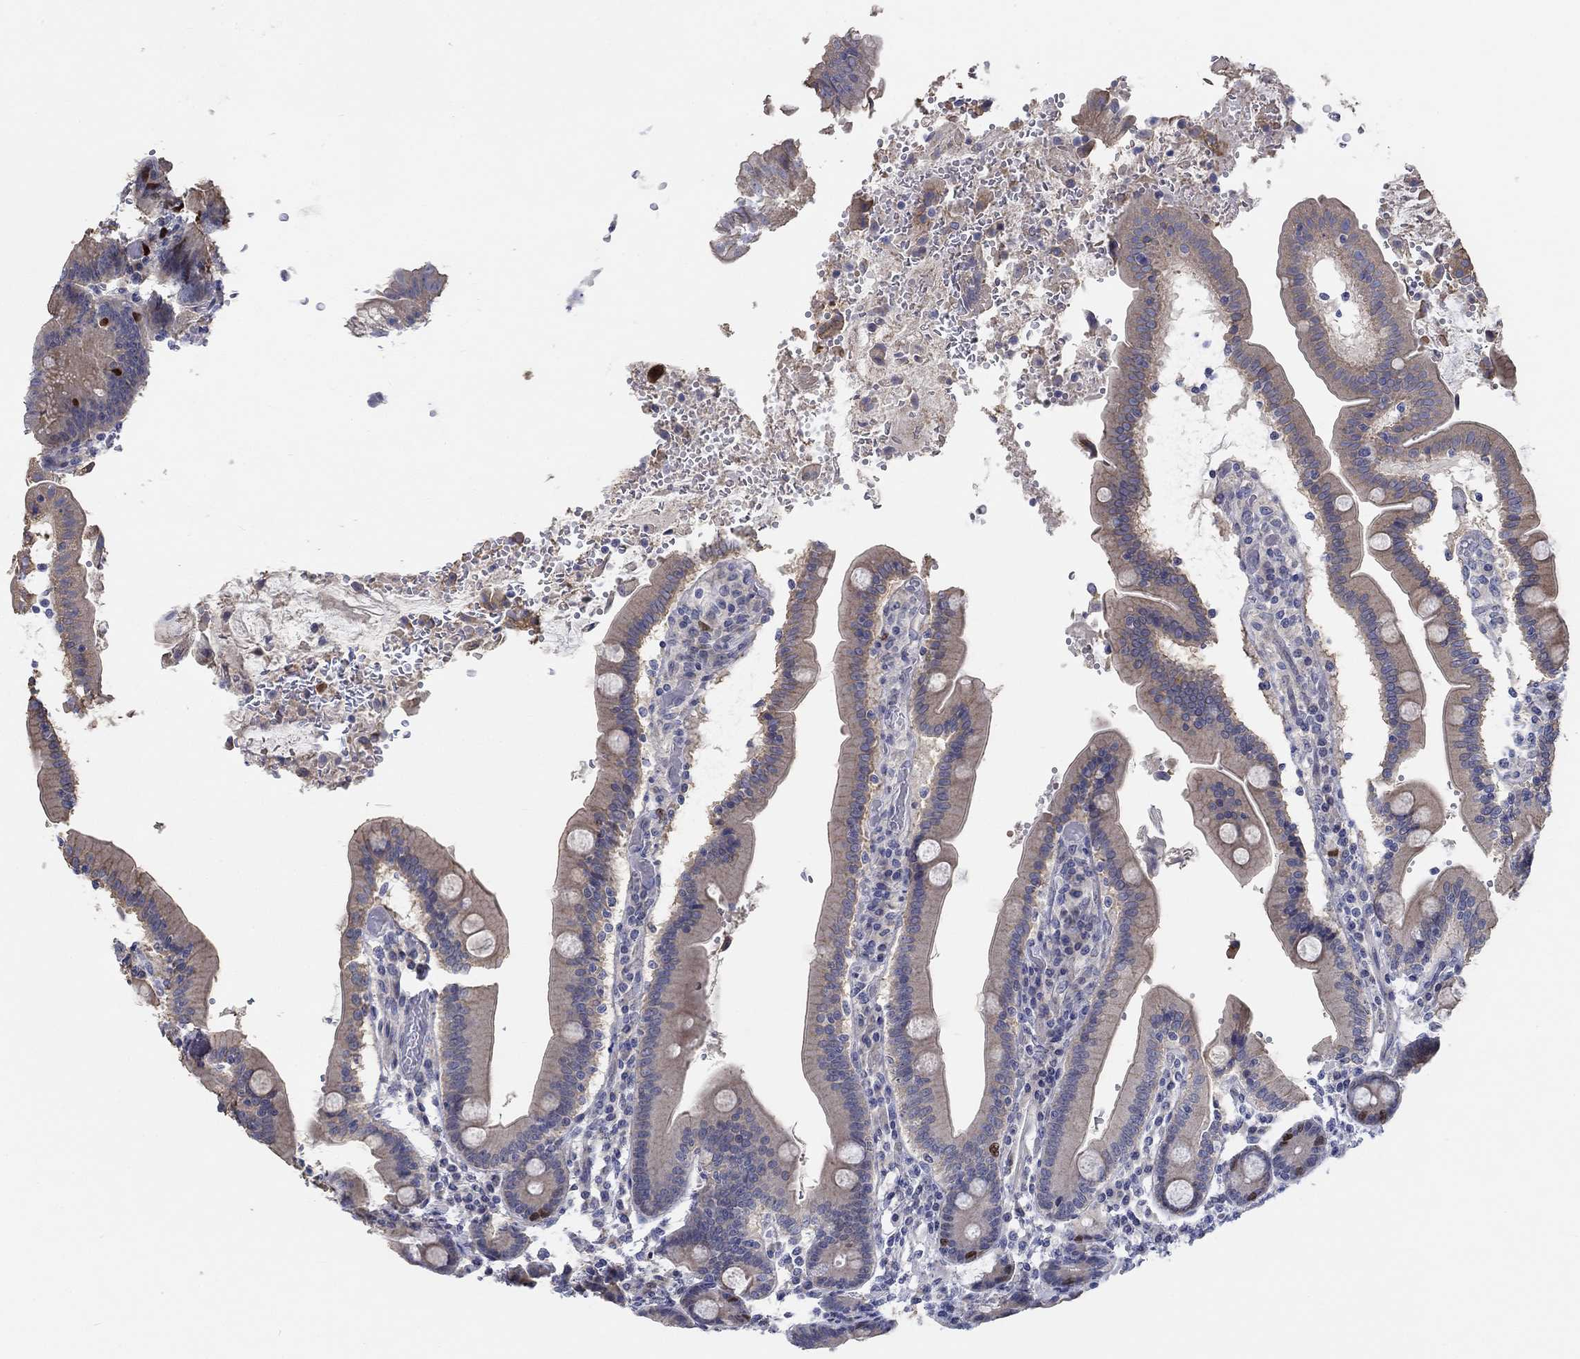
{"staining": {"intensity": "strong", "quantity": "<25%", "location": "nuclear"}, "tissue": "duodenum", "cell_type": "Glandular cells", "image_type": "normal", "snomed": [{"axis": "morphology", "description": "Normal tissue, NOS"}, {"axis": "topography", "description": "Duodenum"}], "caption": "Duodenum stained with immunohistochemistry (IHC) reveals strong nuclear staining in approximately <25% of glandular cells. (Brightfield microscopy of DAB IHC at high magnification).", "gene": "PRC1", "patient": {"sex": "female", "age": 62}}